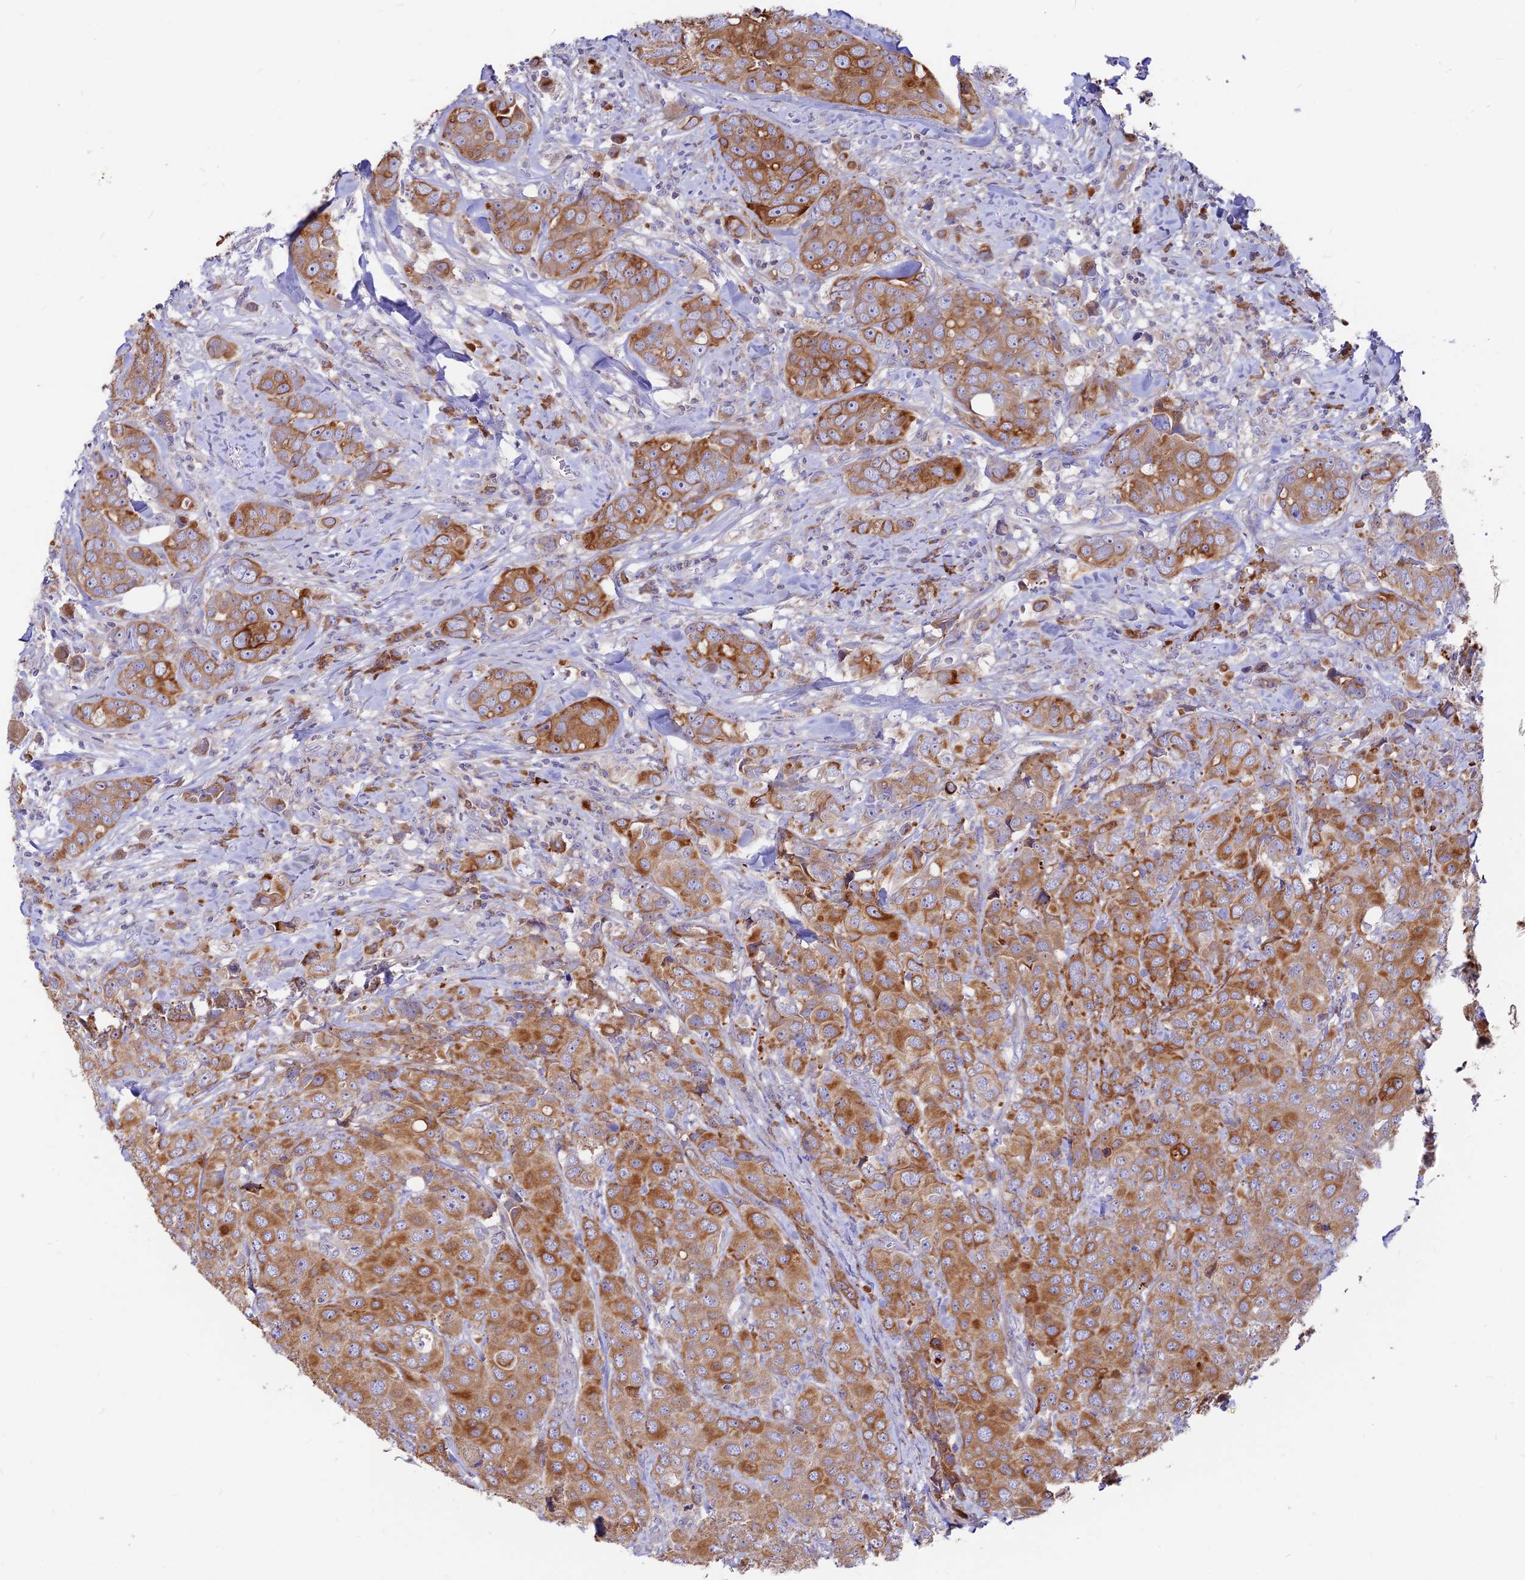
{"staining": {"intensity": "moderate", "quantity": ">75%", "location": "cytoplasmic/membranous"}, "tissue": "breast cancer", "cell_type": "Tumor cells", "image_type": "cancer", "snomed": [{"axis": "morphology", "description": "Duct carcinoma"}, {"axis": "topography", "description": "Breast"}], "caption": "Breast cancer was stained to show a protein in brown. There is medium levels of moderate cytoplasmic/membranous positivity in about >75% of tumor cells. (brown staining indicates protein expression, while blue staining denotes nuclei).", "gene": "DENND2D", "patient": {"sex": "female", "age": 43}}